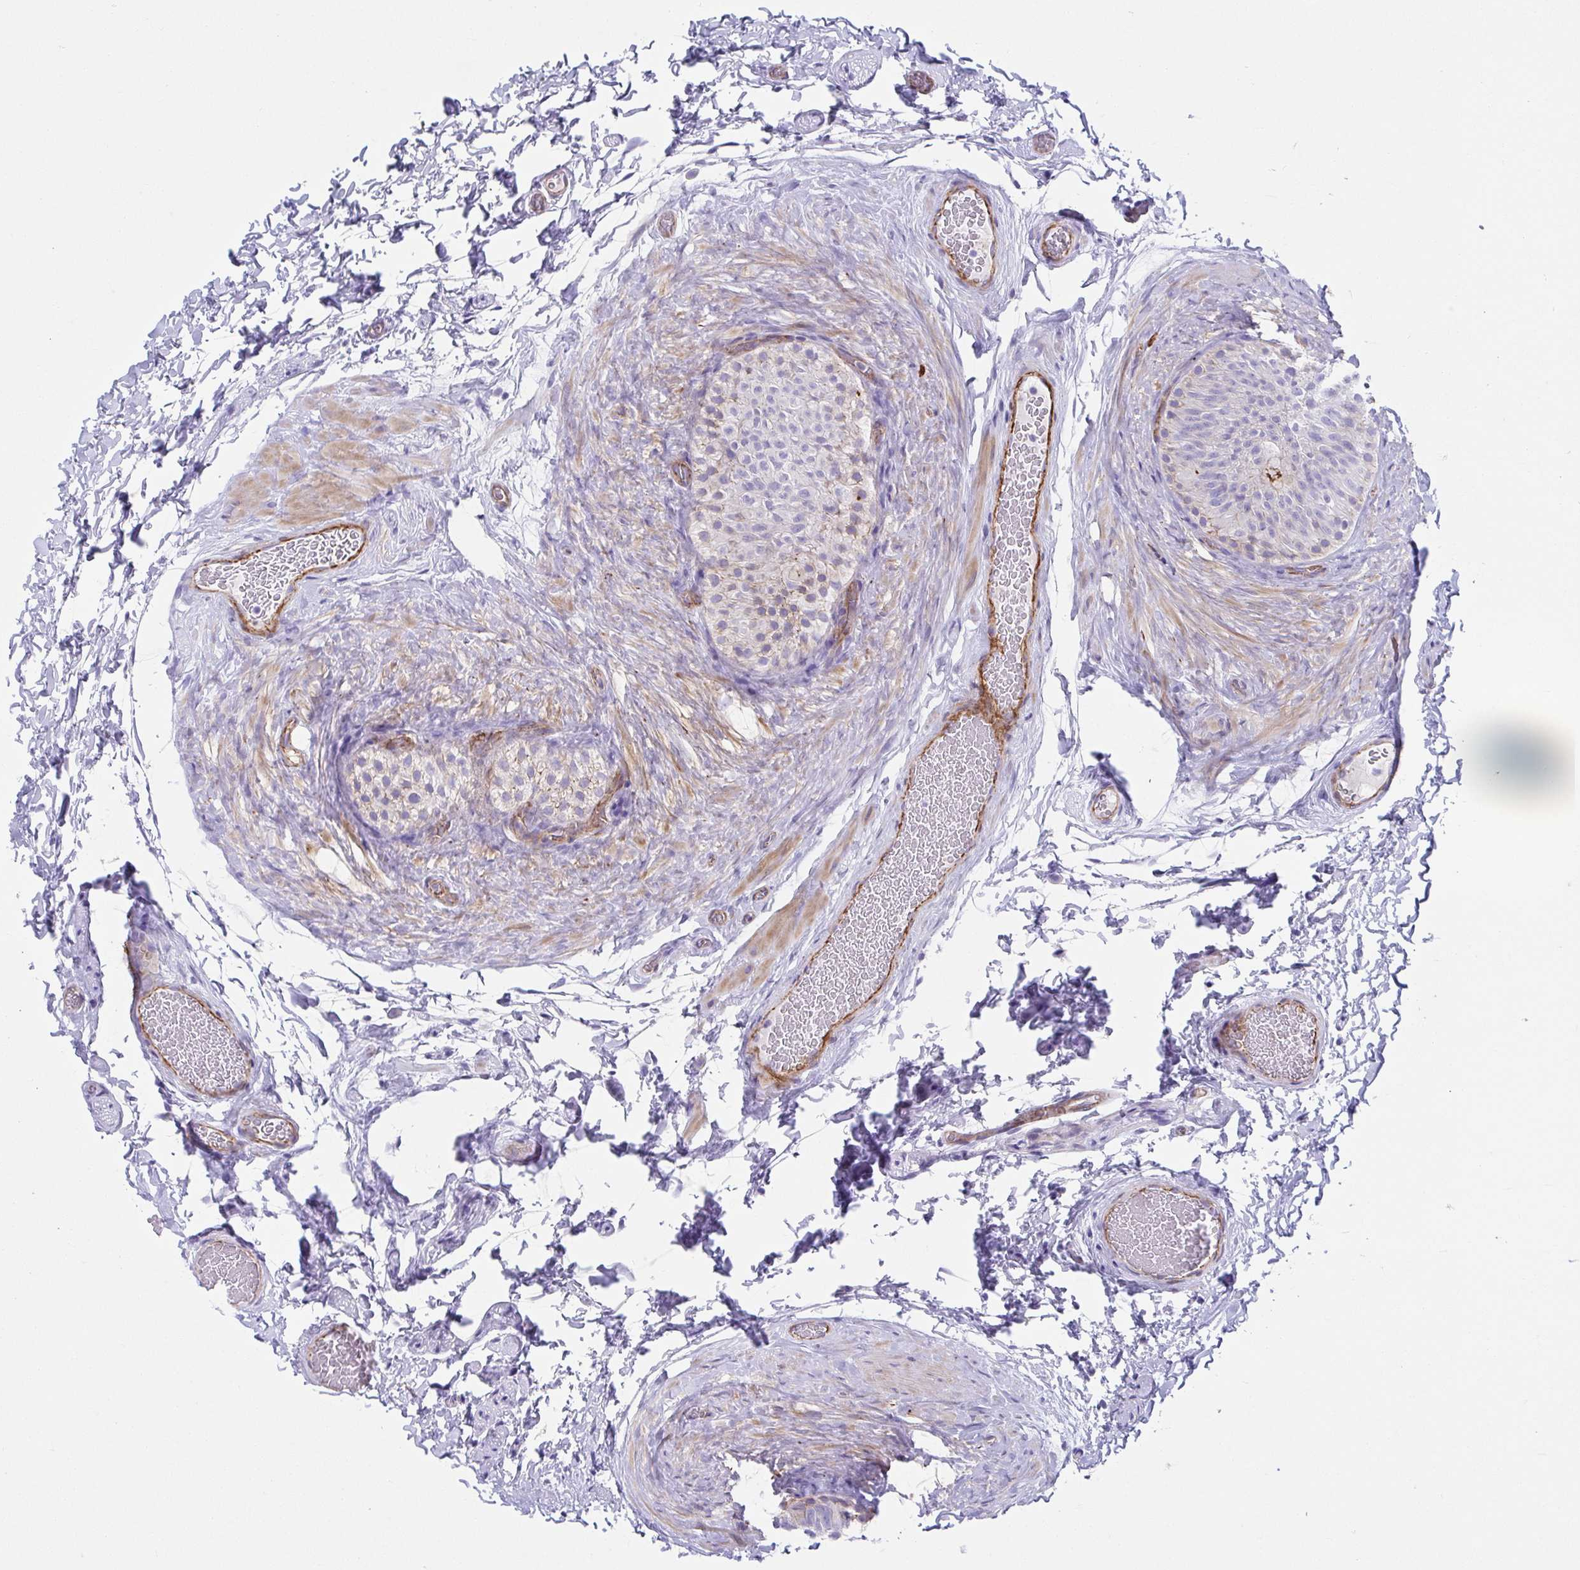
{"staining": {"intensity": "weak", "quantity": "25%-75%", "location": "cytoplasmic/membranous"}, "tissue": "epididymis", "cell_type": "Glandular cells", "image_type": "normal", "snomed": [{"axis": "morphology", "description": "Normal tissue, NOS"}, {"axis": "topography", "description": "Epididymis, spermatic cord, NOS"}, {"axis": "topography", "description": "Epididymis"}], "caption": "Immunohistochemistry (IHC) of benign epididymis displays low levels of weak cytoplasmic/membranous staining in approximately 25%-75% of glandular cells. Immunohistochemistry stains the protein in brown and the nuclei are stained blue.", "gene": "TRAM2", "patient": {"sex": "male", "age": 31}}